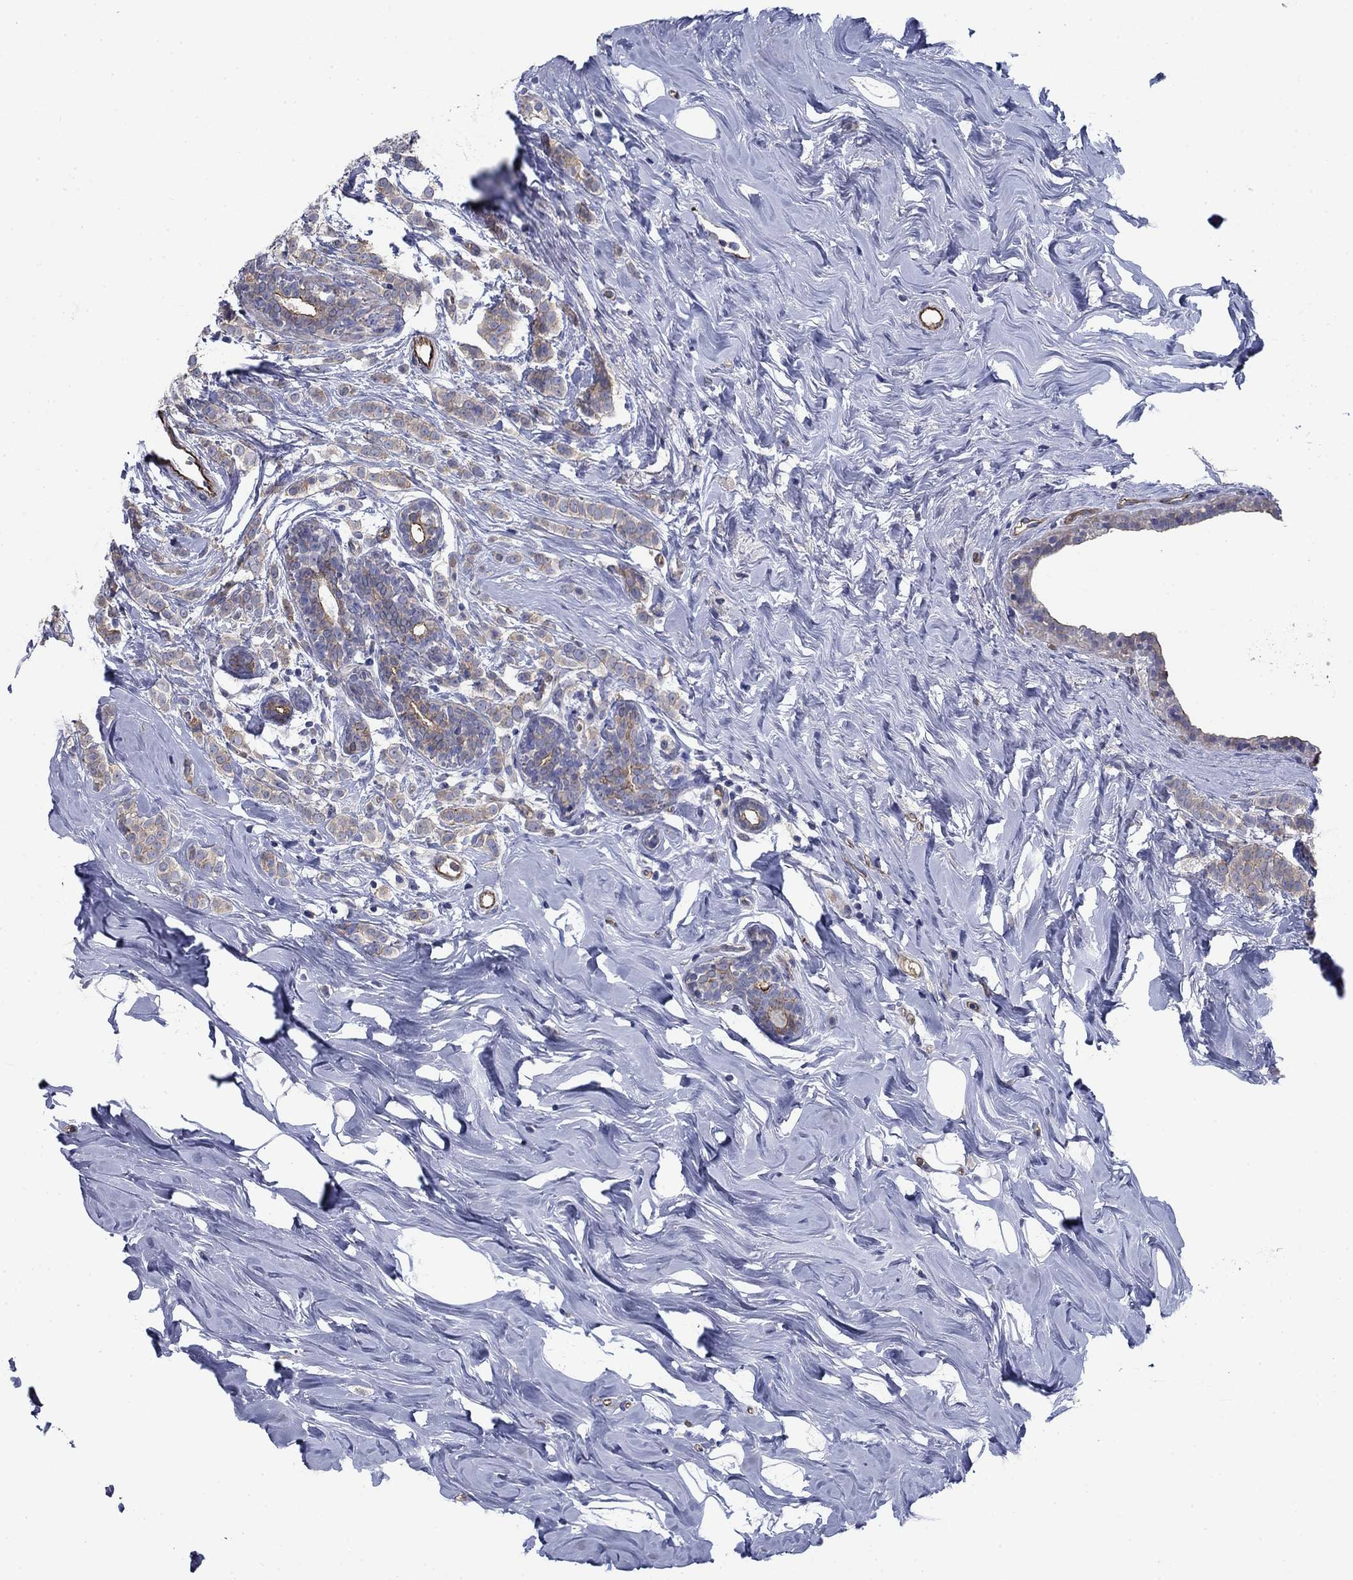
{"staining": {"intensity": "weak", "quantity": "25%-75%", "location": "cytoplasmic/membranous"}, "tissue": "breast cancer", "cell_type": "Tumor cells", "image_type": "cancer", "snomed": [{"axis": "morphology", "description": "Lobular carcinoma"}, {"axis": "topography", "description": "Breast"}], "caption": "There is low levels of weak cytoplasmic/membranous expression in tumor cells of breast lobular carcinoma, as demonstrated by immunohistochemical staining (brown color).", "gene": "FLNC", "patient": {"sex": "female", "age": 49}}